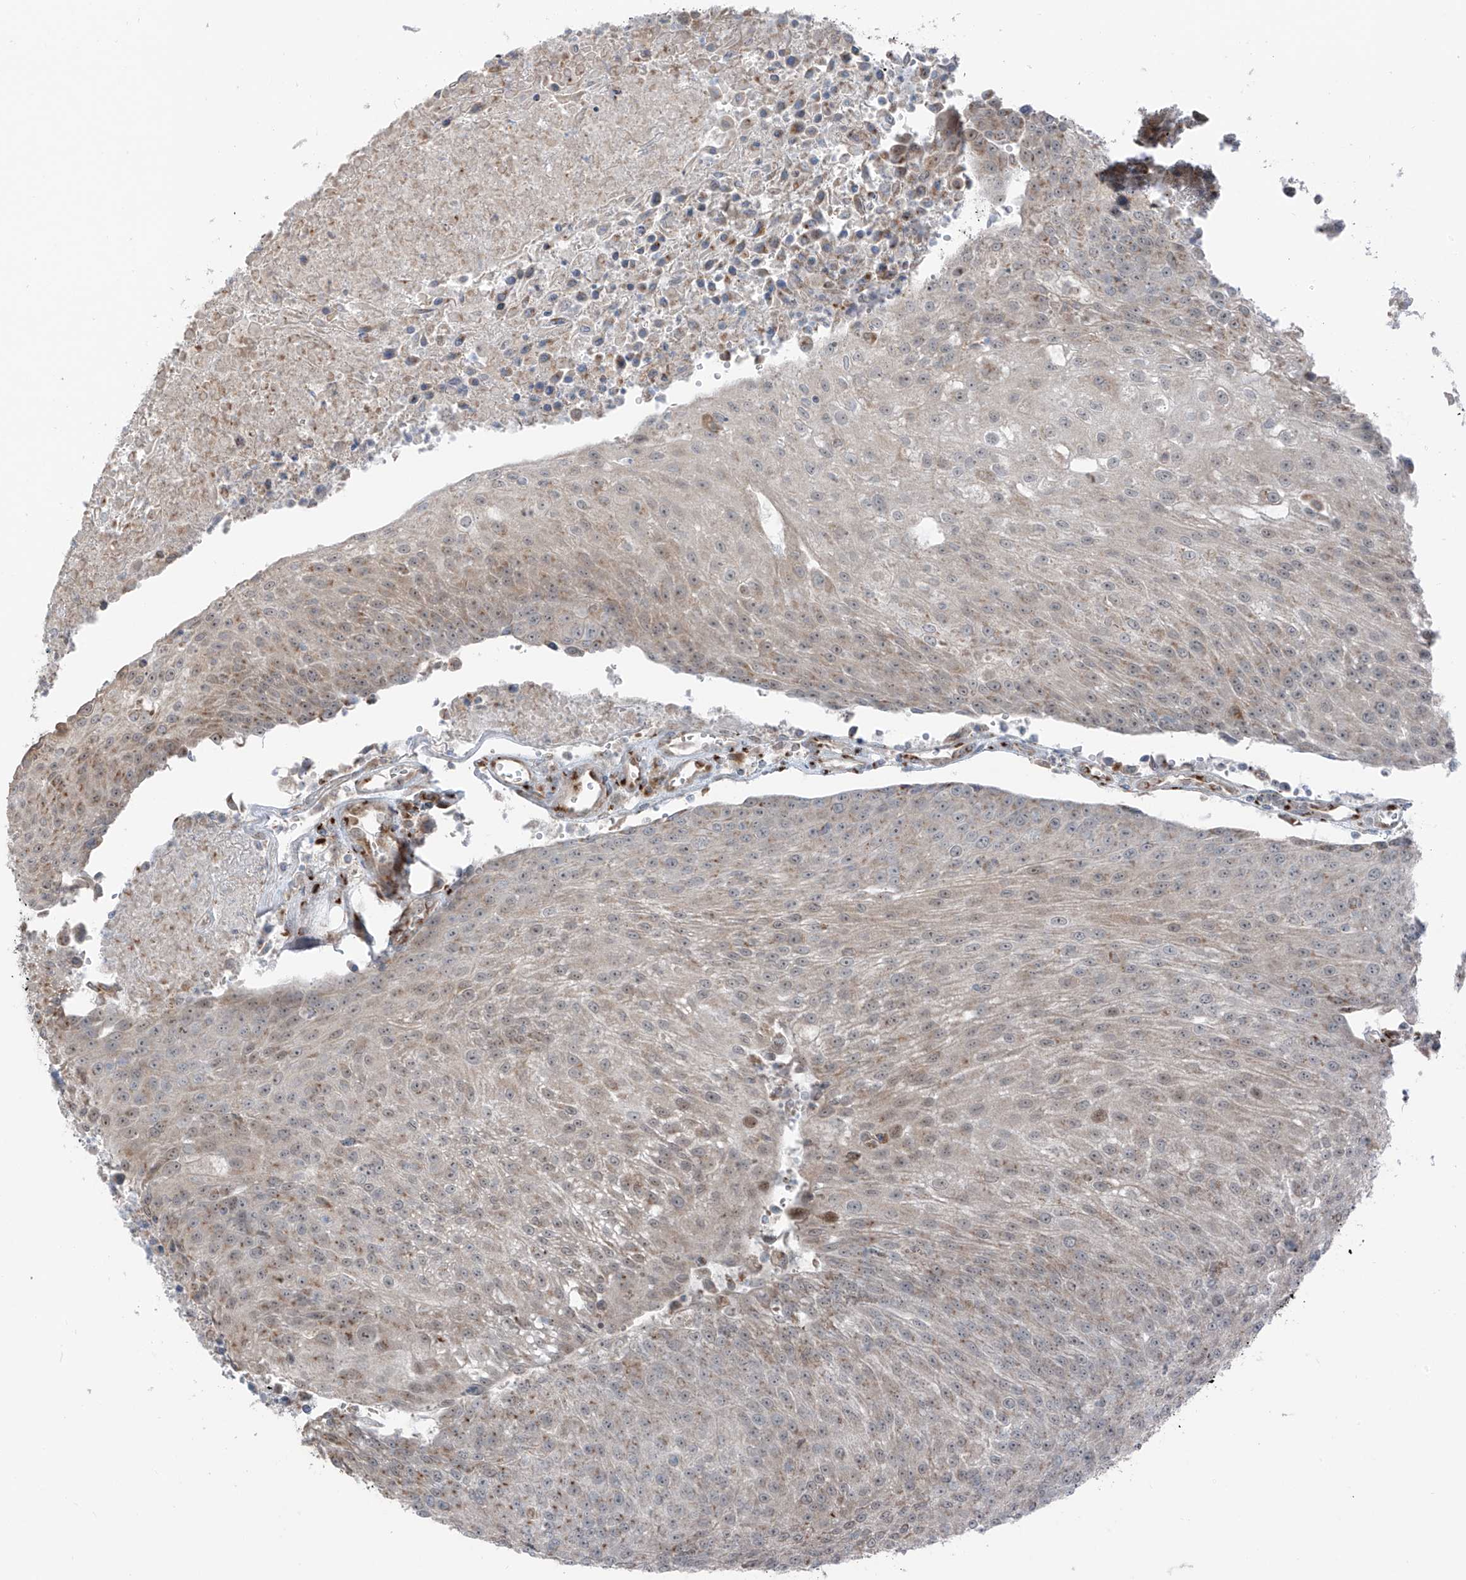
{"staining": {"intensity": "weak", "quantity": "25%-75%", "location": "cytoplasmic/membranous"}, "tissue": "urothelial cancer", "cell_type": "Tumor cells", "image_type": "cancer", "snomed": [{"axis": "morphology", "description": "Urothelial carcinoma, High grade"}, {"axis": "topography", "description": "Urinary bladder"}], "caption": "A brown stain labels weak cytoplasmic/membranous staining of a protein in urothelial cancer tumor cells. (brown staining indicates protein expression, while blue staining denotes nuclei).", "gene": "ERLEC1", "patient": {"sex": "female", "age": 85}}